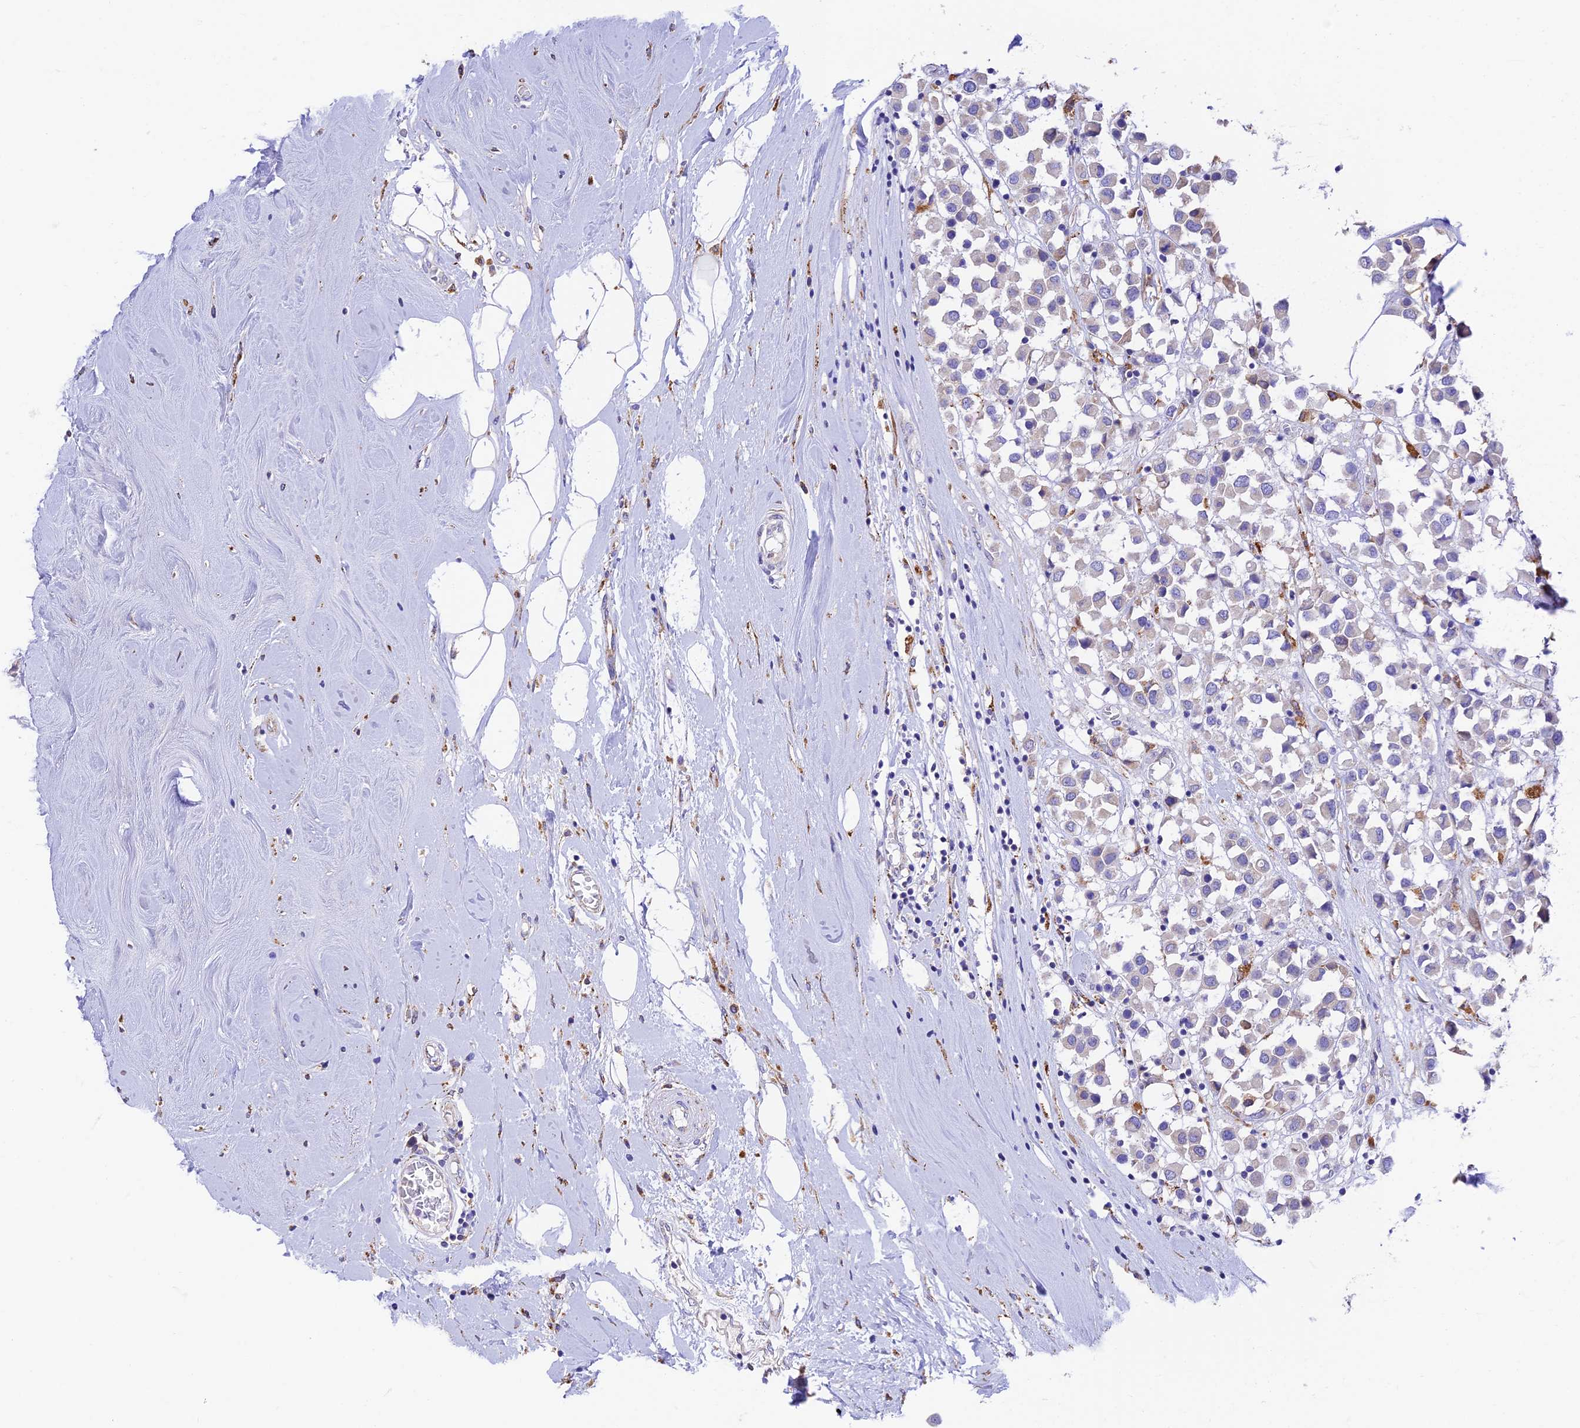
{"staining": {"intensity": "negative", "quantity": "none", "location": "none"}, "tissue": "breast cancer", "cell_type": "Tumor cells", "image_type": "cancer", "snomed": [{"axis": "morphology", "description": "Duct carcinoma"}, {"axis": "topography", "description": "Breast"}], "caption": "Immunohistochemistry of breast cancer reveals no positivity in tumor cells.", "gene": "VKORC1", "patient": {"sex": "female", "age": 61}}